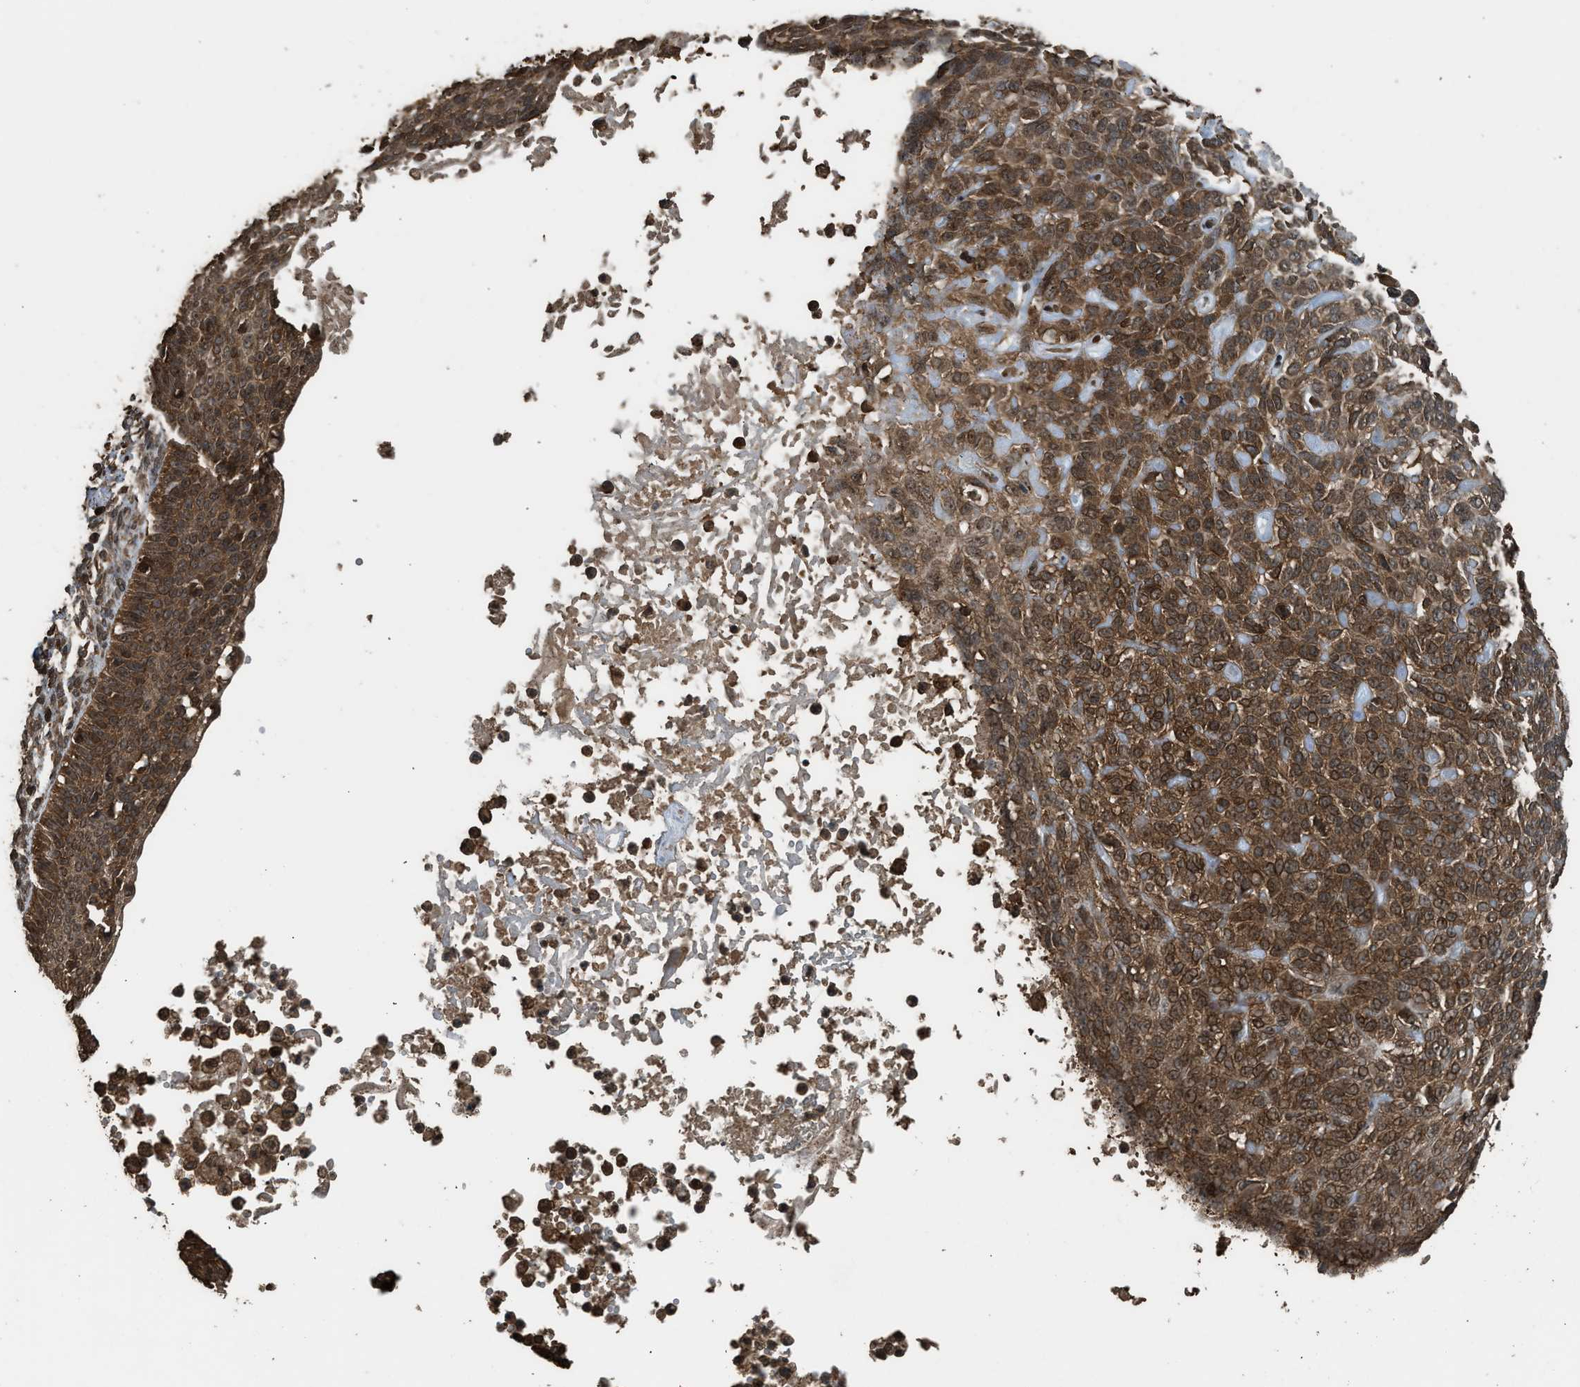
{"staining": {"intensity": "strong", "quantity": ">75%", "location": "cytoplasmic/membranous,nuclear"}, "tissue": "skin cancer", "cell_type": "Tumor cells", "image_type": "cancer", "snomed": [{"axis": "morphology", "description": "Normal tissue, NOS"}, {"axis": "morphology", "description": "Basal cell carcinoma"}, {"axis": "topography", "description": "Skin"}], "caption": "Skin basal cell carcinoma was stained to show a protein in brown. There is high levels of strong cytoplasmic/membranous and nuclear positivity in about >75% of tumor cells.", "gene": "MYBL2", "patient": {"sex": "male", "age": 87}}